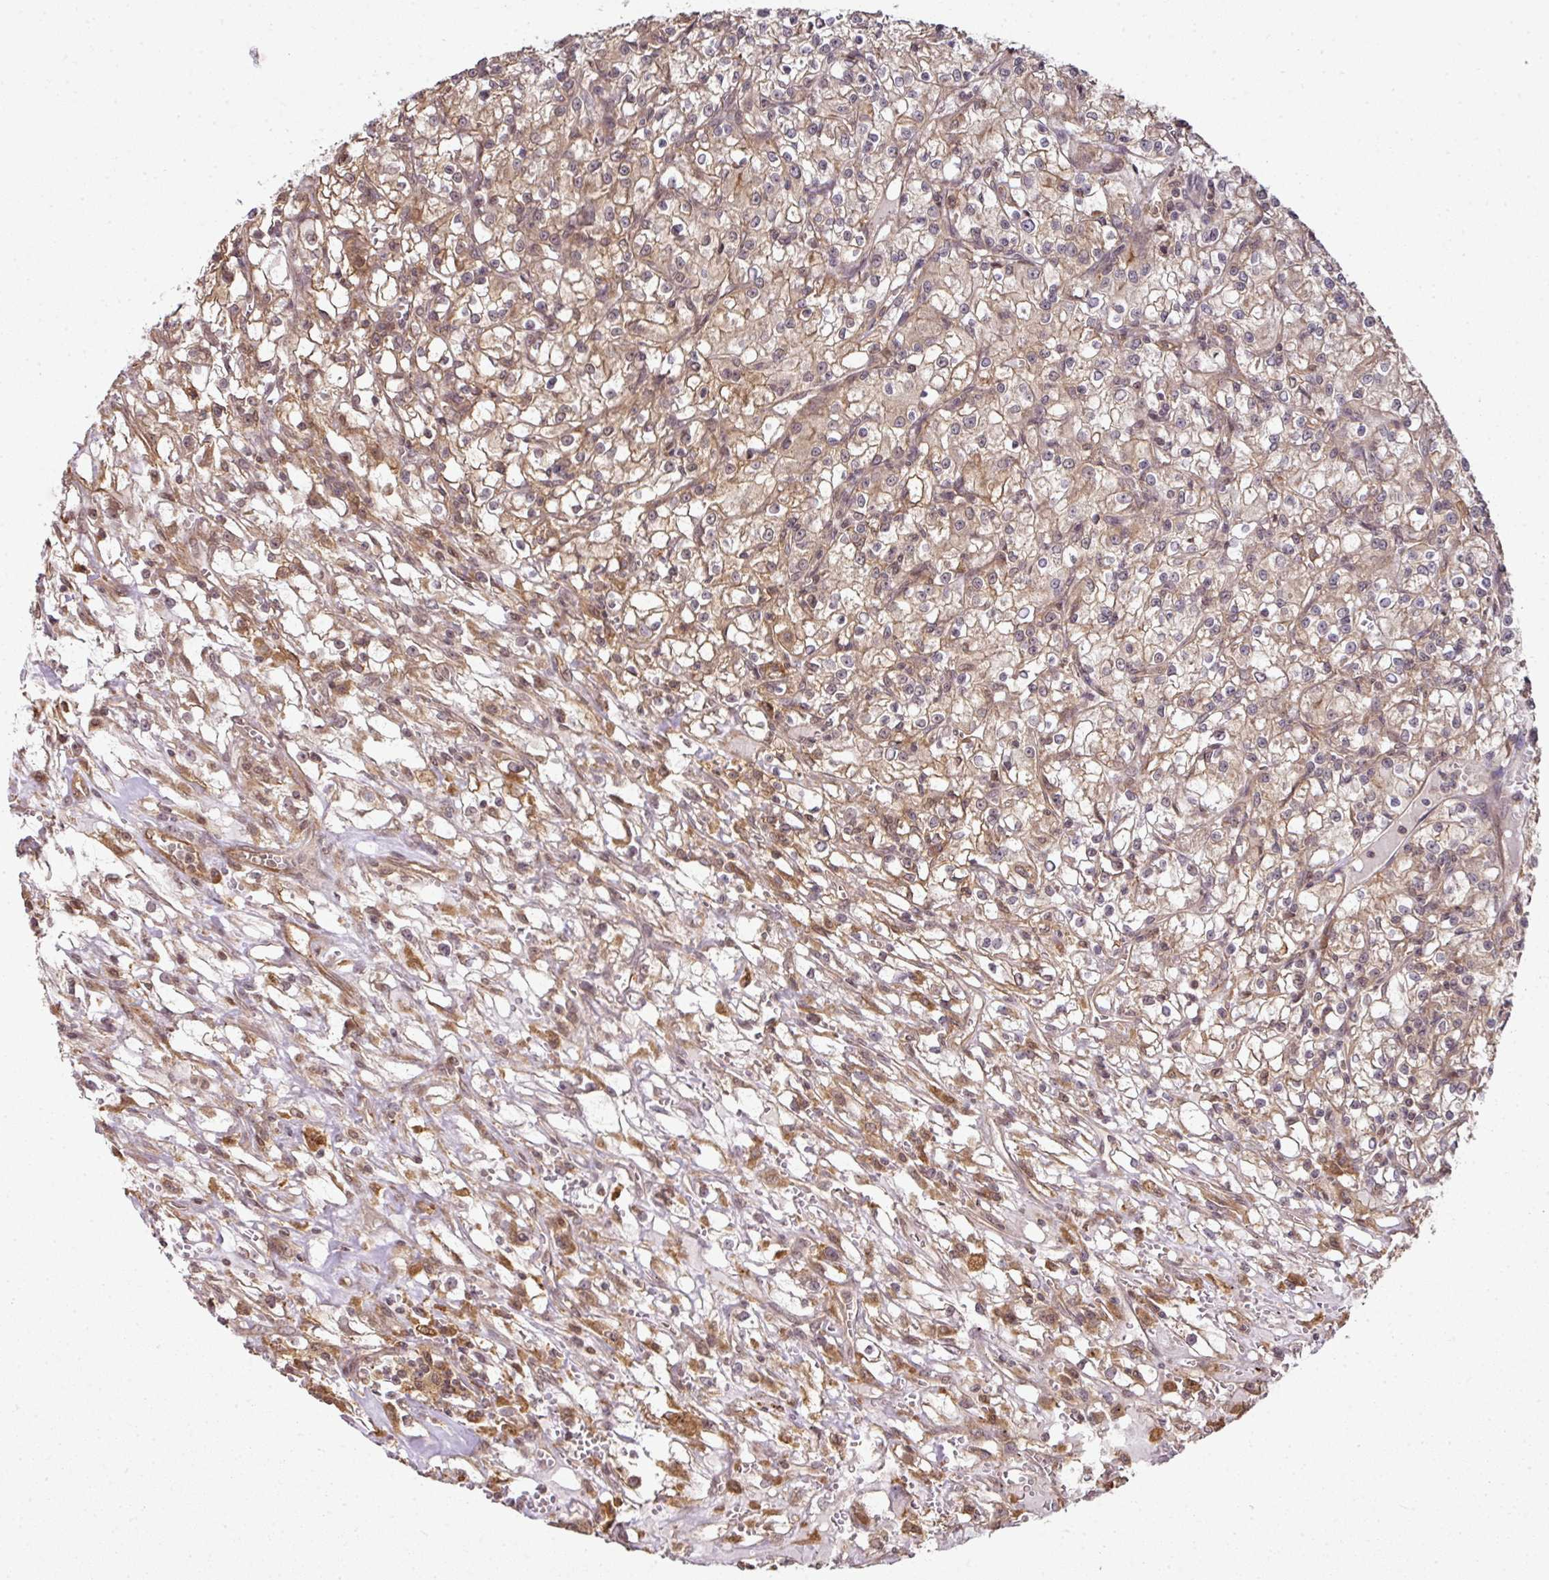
{"staining": {"intensity": "moderate", "quantity": ">75%", "location": "cytoplasmic/membranous"}, "tissue": "renal cancer", "cell_type": "Tumor cells", "image_type": "cancer", "snomed": [{"axis": "morphology", "description": "Adenocarcinoma, NOS"}, {"axis": "topography", "description": "Kidney"}], "caption": "There is medium levels of moderate cytoplasmic/membranous positivity in tumor cells of renal cancer, as demonstrated by immunohistochemical staining (brown color).", "gene": "ANKRD18A", "patient": {"sex": "female", "age": 59}}